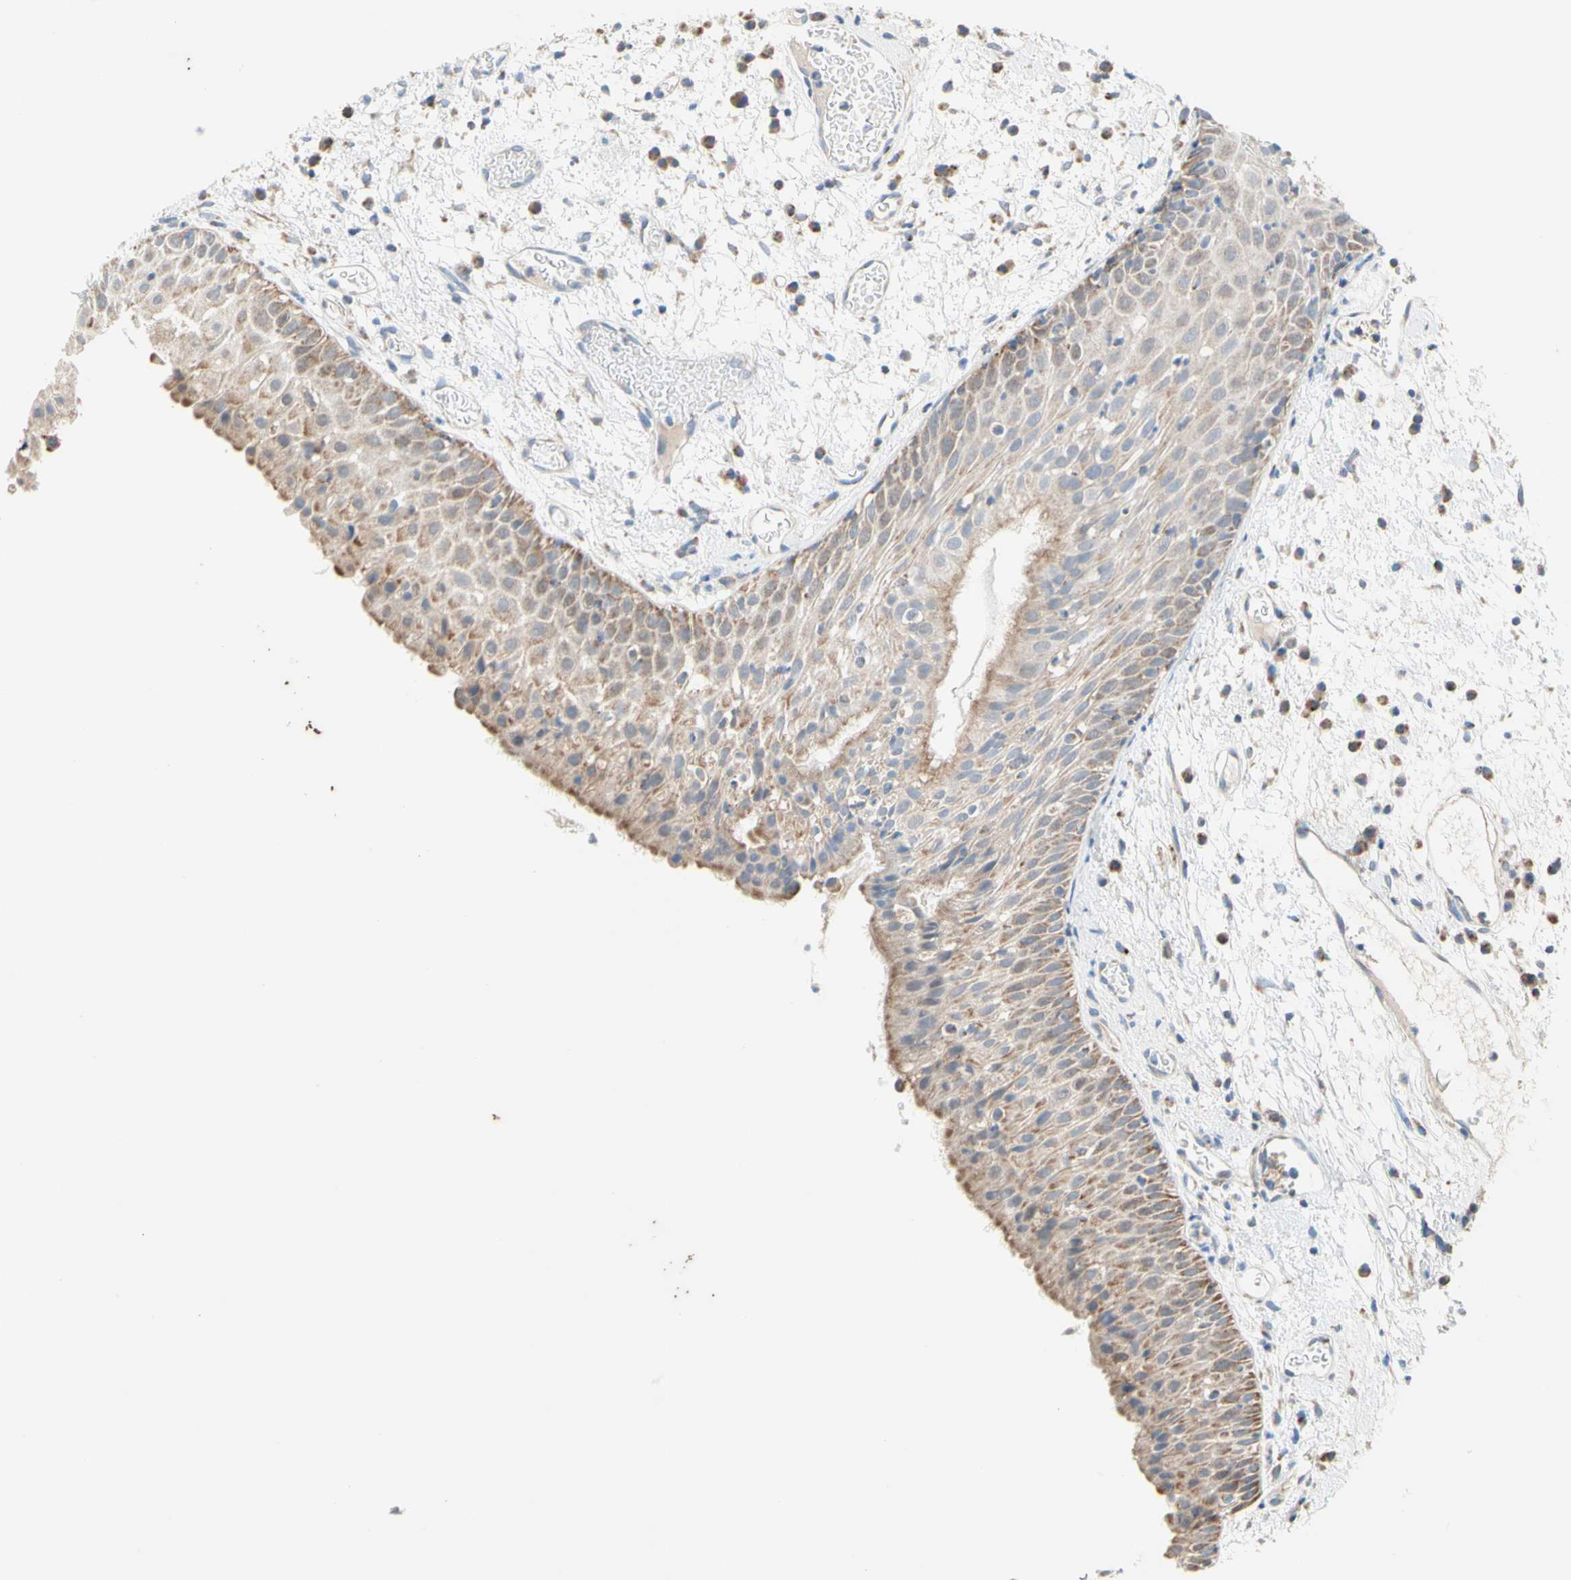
{"staining": {"intensity": "weak", "quantity": ">75%", "location": "cytoplasmic/membranous"}, "tissue": "head and neck cancer", "cell_type": "Tumor cells", "image_type": "cancer", "snomed": [{"axis": "morphology", "description": "Squamous cell carcinoma, NOS"}, {"axis": "topography", "description": "Head-Neck"}], "caption": "IHC photomicrograph of head and neck squamous cell carcinoma stained for a protein (brown), which displays low levels of weak cytoplasmic/membranous expression in approximately >75% of tumor cells.", "gene": "MFF", "patient": {"sex": "male", "age": 62}}